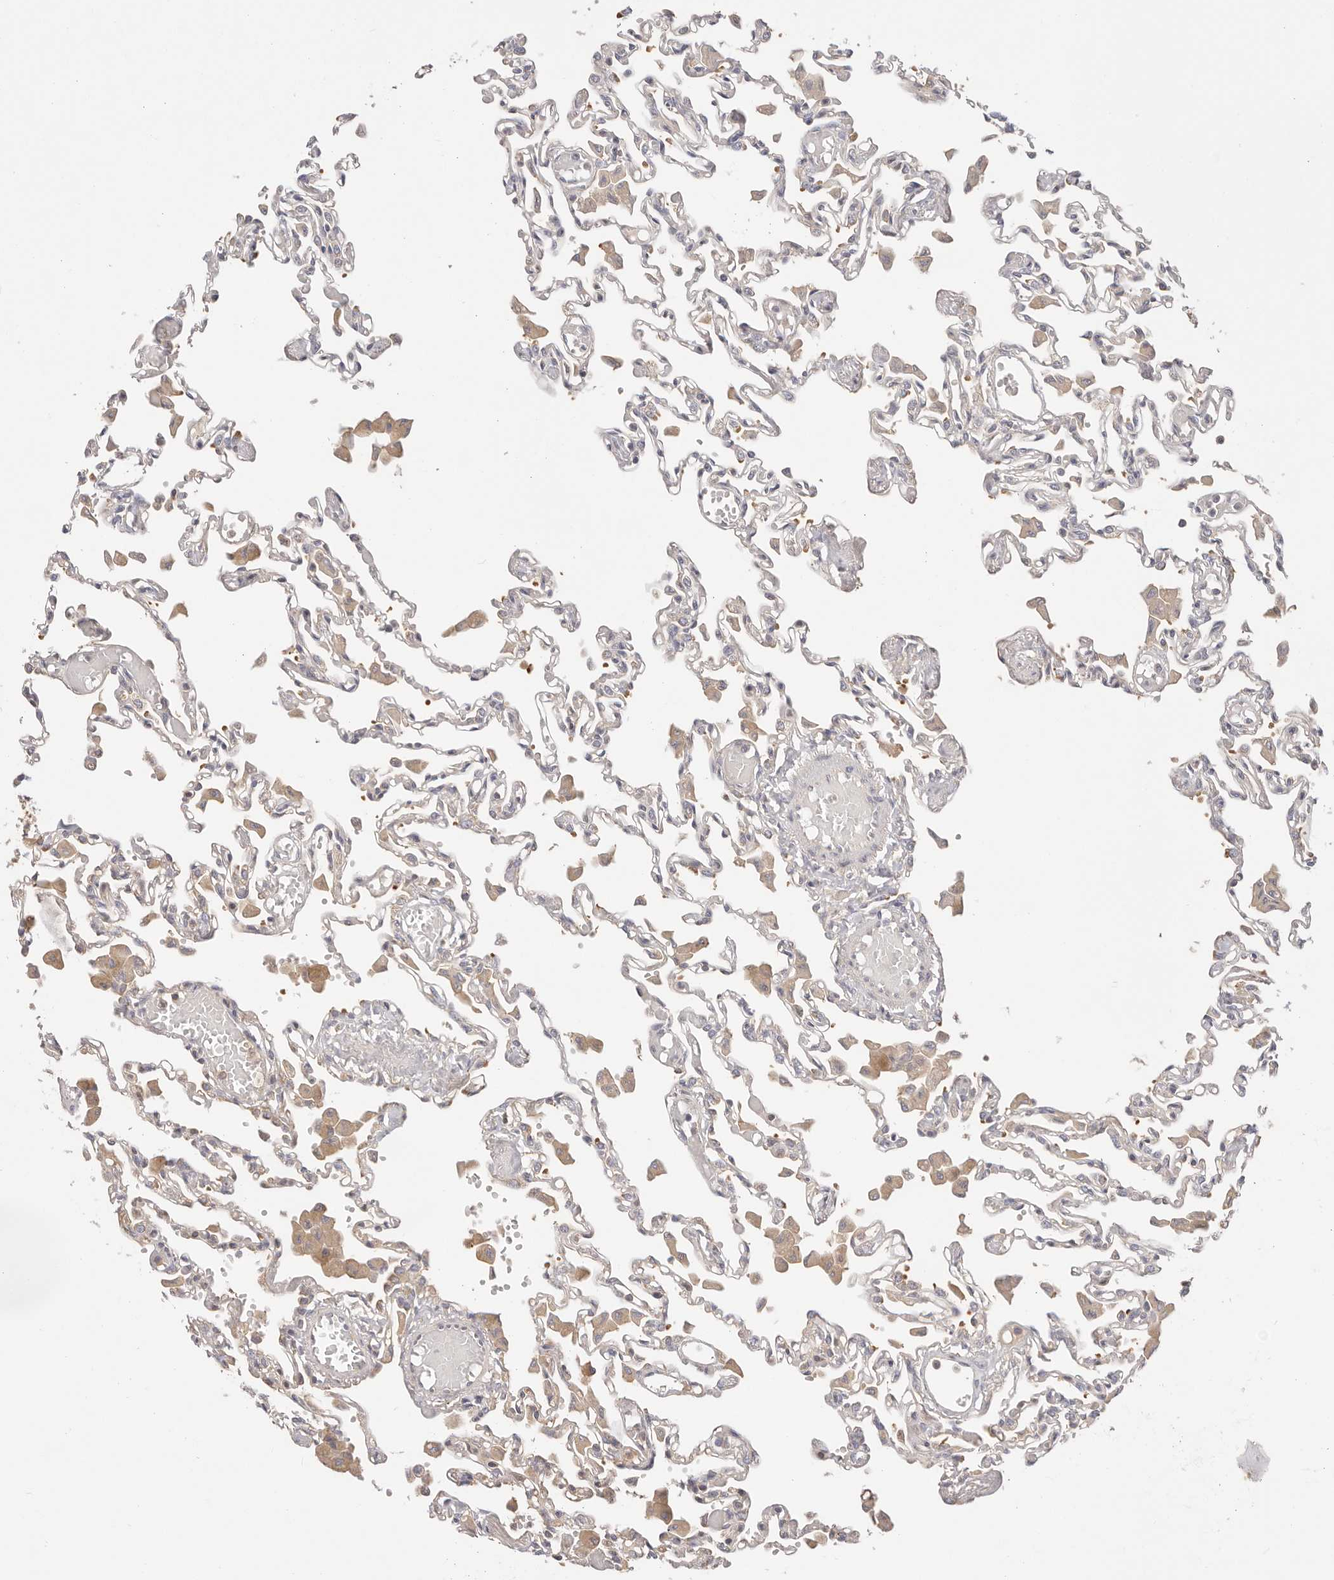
{"staining": {"intensity": "negative", "quantity": "none", "location": "none"}, "tissue": "lung", "cell_type": "Alveolar cells", "image_type": "normal", "snomed": [{"axis": "morphology", "description": "Normal tissue, NOS"}, {"axis": "topography", "description": "Bronchus"}, {"axis": "topography", "description": "Lung"}], "caption": "IHC photomicrograph of benign human lung stained for a protein (brown), which shows no staining in alveolar cells.", "gene": "KCMF1", "patient": {"sex": "female", "age": 49}}